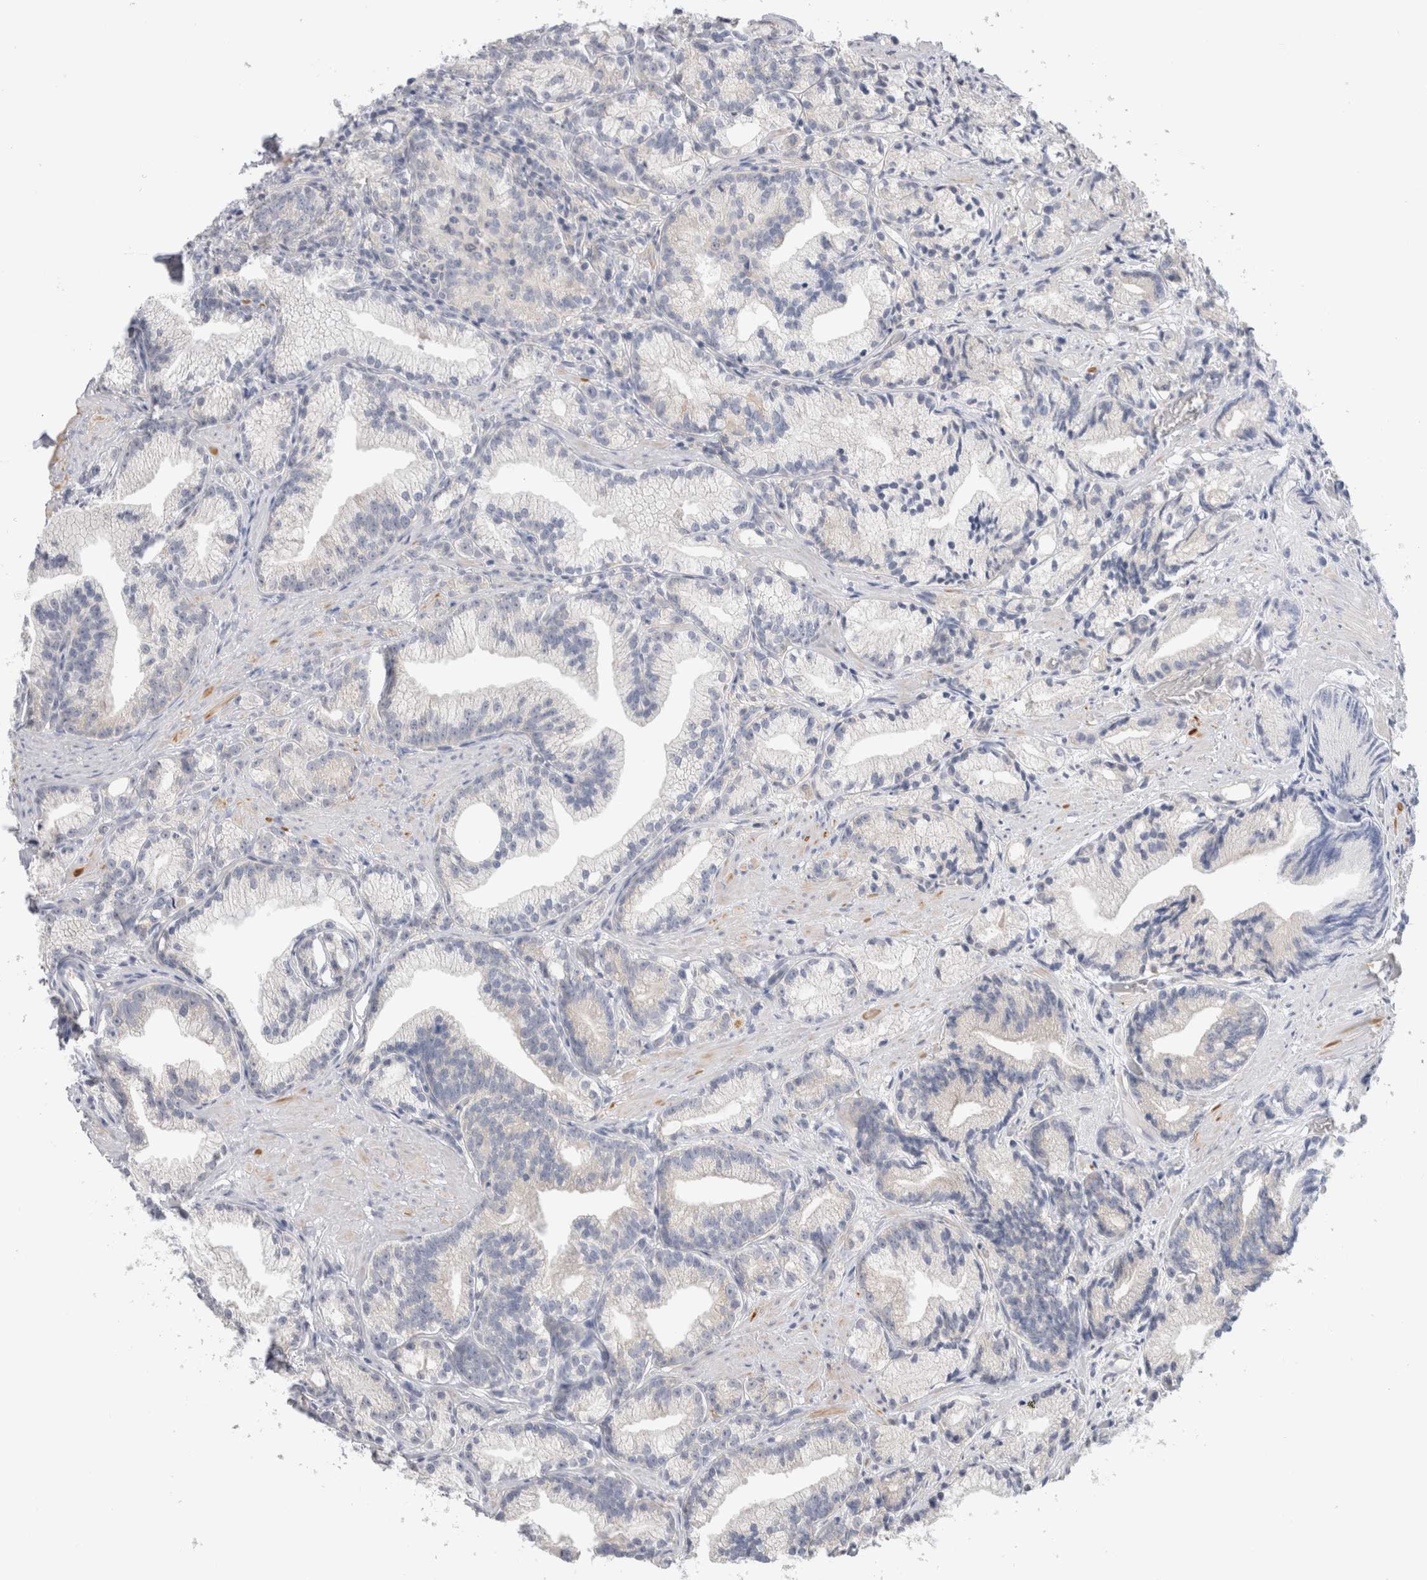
{"staining": {"intensity": "negative", "quantity": "none", "location": "none"}, "tissue": "prostate cancer", "cell_type": "Tumor cells", "image_type": "cancer", "snomed": [{"axis": "morphology", "description": "Adenocarcinoma, Low grade"}, {"axis": "topography", "description": "Prostate"}], "caption": "Immunohistochemistry (IHC) micrograph of neoplastic tissue: prostate cancer stained with DAB displays no significant protein staining in tumor cells.", "gene": "NDOR1", "patient": {"sex": "male", "age": 89}}